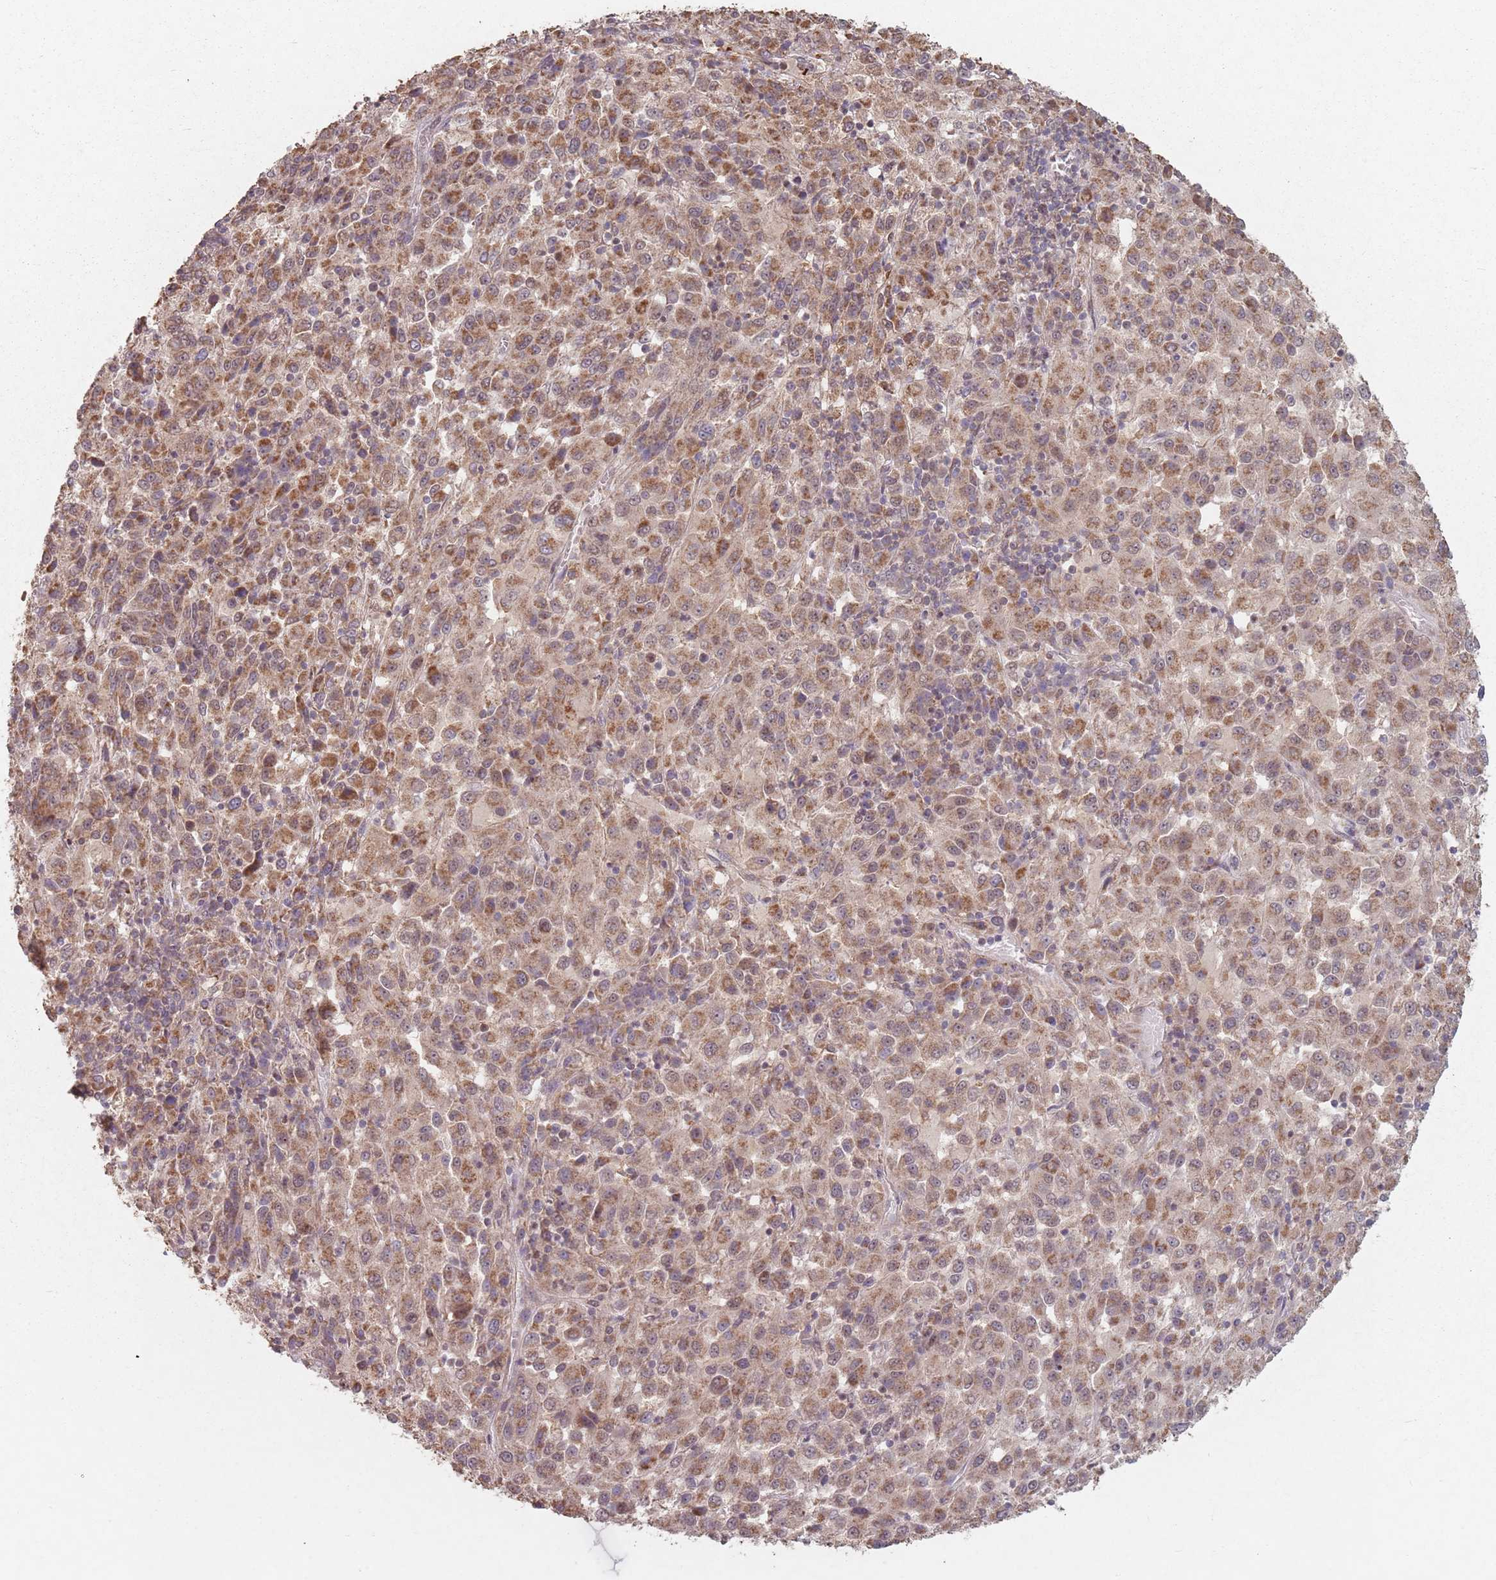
{"staining": {"intensity": "moderate", "quantity": ">75%", "location": "cytoplasmic/membranous"}, "tissue": "melanoma", "cell_type": "Tumor cells", "image_type": "cancer", "snomed": [{"axis": "morphology", "description": "Malignant melanoma, Metastatic site"}, {"axis": "topography", "description": "Lung"}], "caption": "Malignant melanoma (metastatic site) stained for a protein (brown) displays moderate cytoplasmic/membranous positive staining in about >75% of tumor cells.", "gene": "VPS52", "patient": {"sex": "male", "age": 64}}